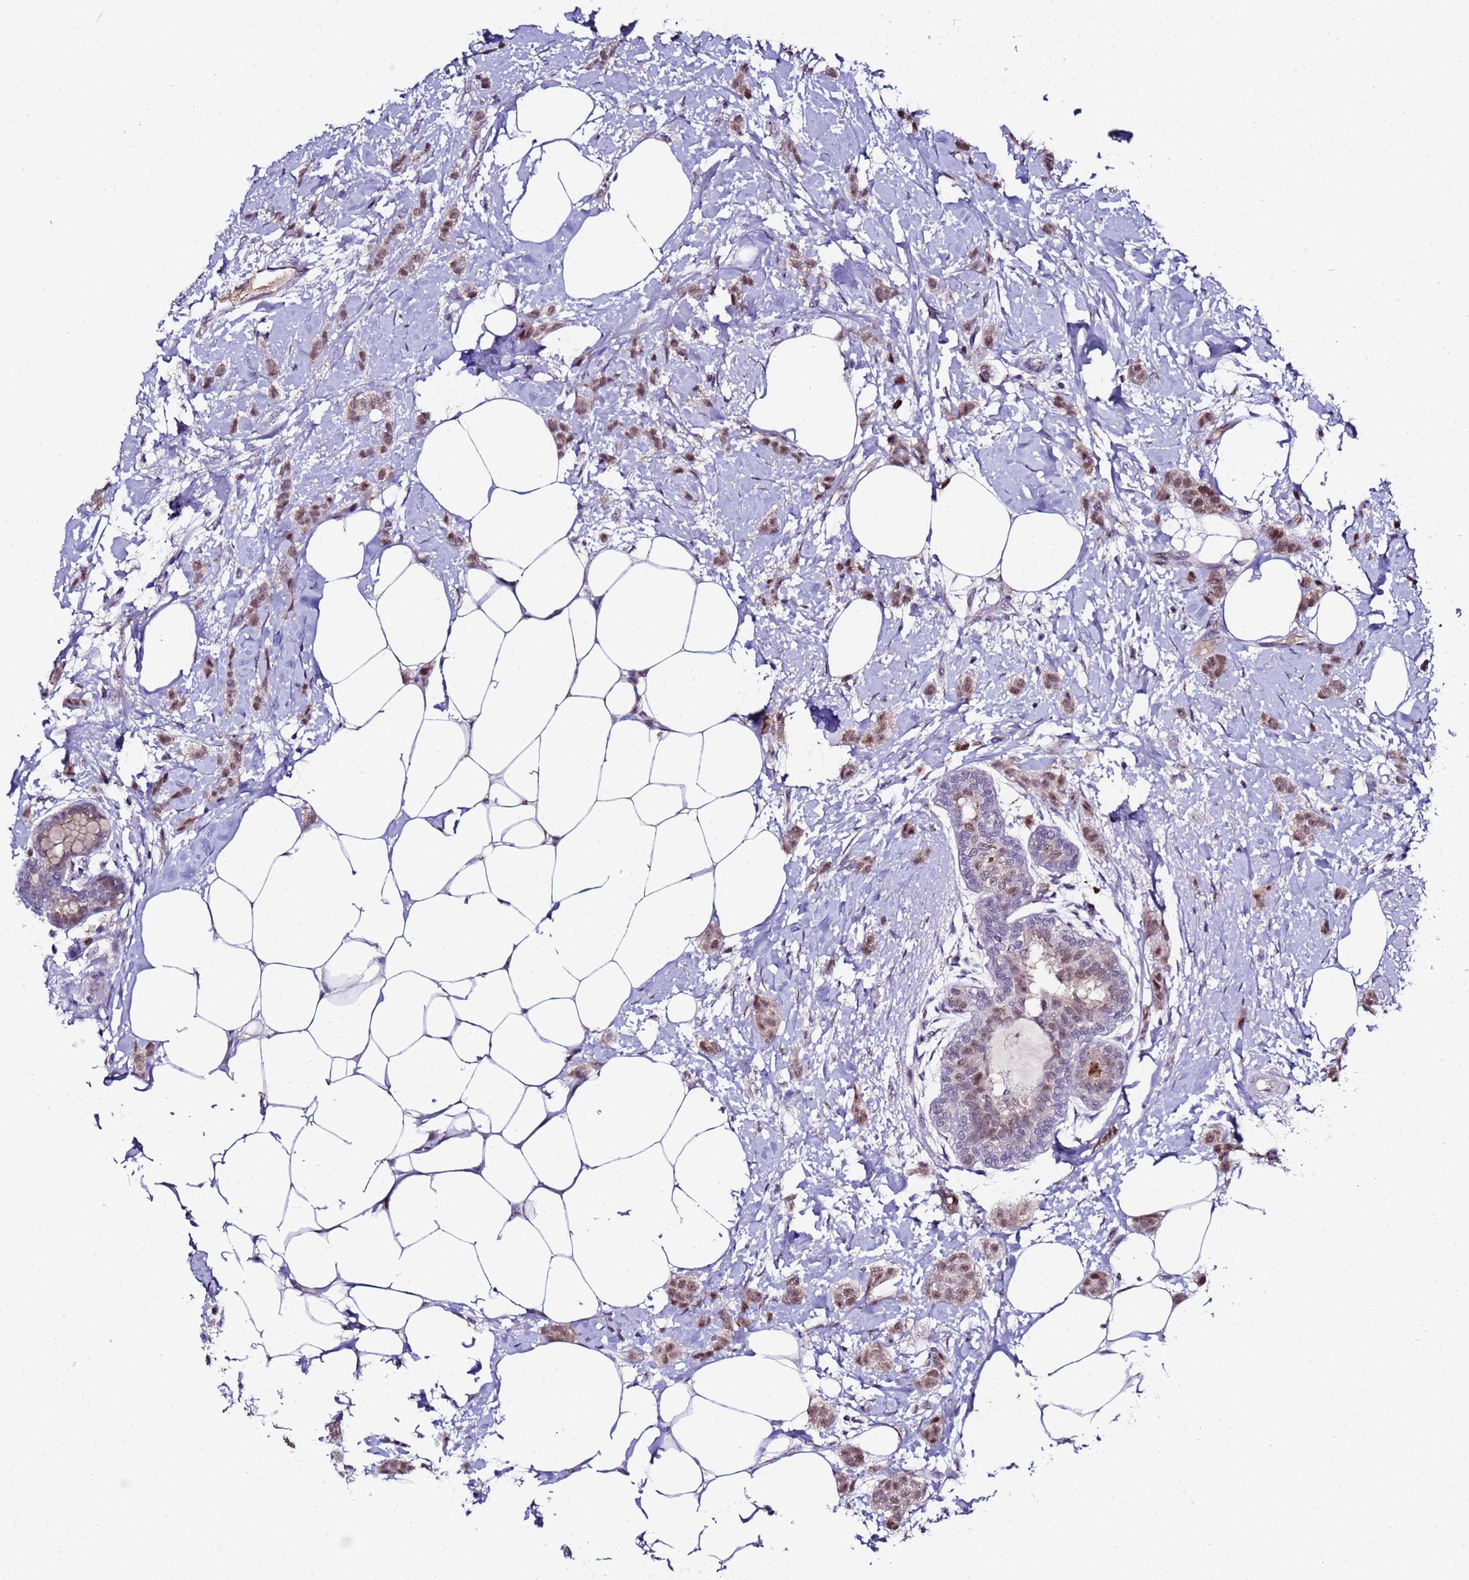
{"staining": {"intensity": "moderate", "quantity": ">75%", "location": "nuclear"}, "tissue": "breast cancer", "cell_type": "Tumor cells", "image_type": "cancer", "snomed": [{"axis": "morphology", "description": "Duct carcinoma"}, {"axis": "topography", "description": "Breast"}], "caption": "Immunohistochemical staining of invasive ductal carcinoma (breast) reveals medium levels of moderate nuclear positivity in about >75% of tumor cells. The staining is performed using DAB brown chromogen to label protein expression. The nuclei are counter-stained blue using hematoxylin.", "gene": "C19orf47", "patient": {"sex": "female", "age": 72}}